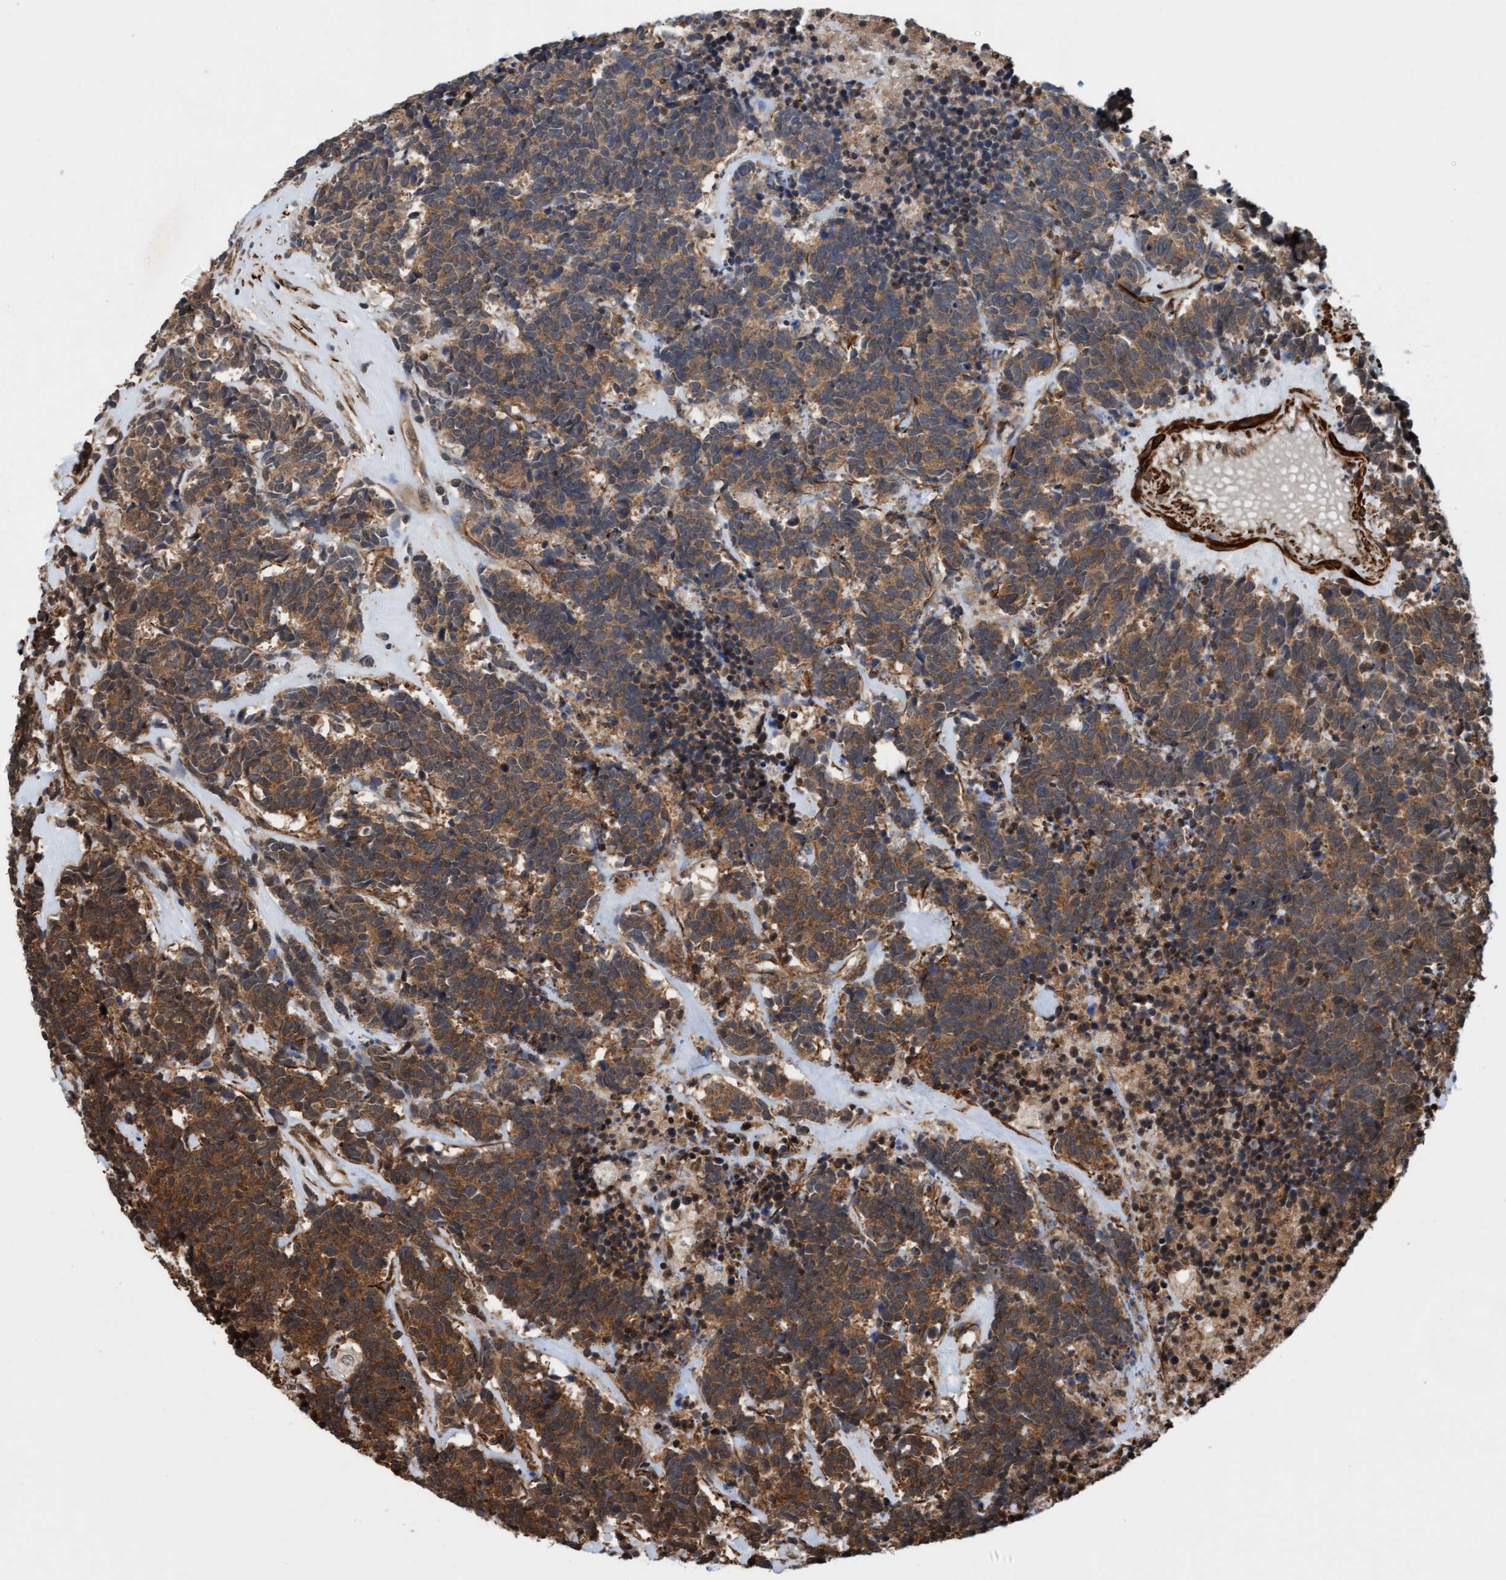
{"staining": {"intensity": "moderate", "quantity": ">75%", "location": "cytoplasmic/membranous"}, "tissue": "carcinoid", "cell_type": "Tumor cells", "image_type": "cancer", "snomed": [{"axis": "morphology", "description": "Carcinoma, NOS"}, {"axis": "morphology", "description": "Carcinoid, malignant, NOS"}, {"axis": "topography", "description": "Urinary bladder"}], "caption": "Carcinoid stained with a brown dye exhibits moderate cytoplasmic/membranous positive expression in approximately >75% of tumor cells.", "gene": "STXBP4", "patient": {"sex": "male", "age": 57}}